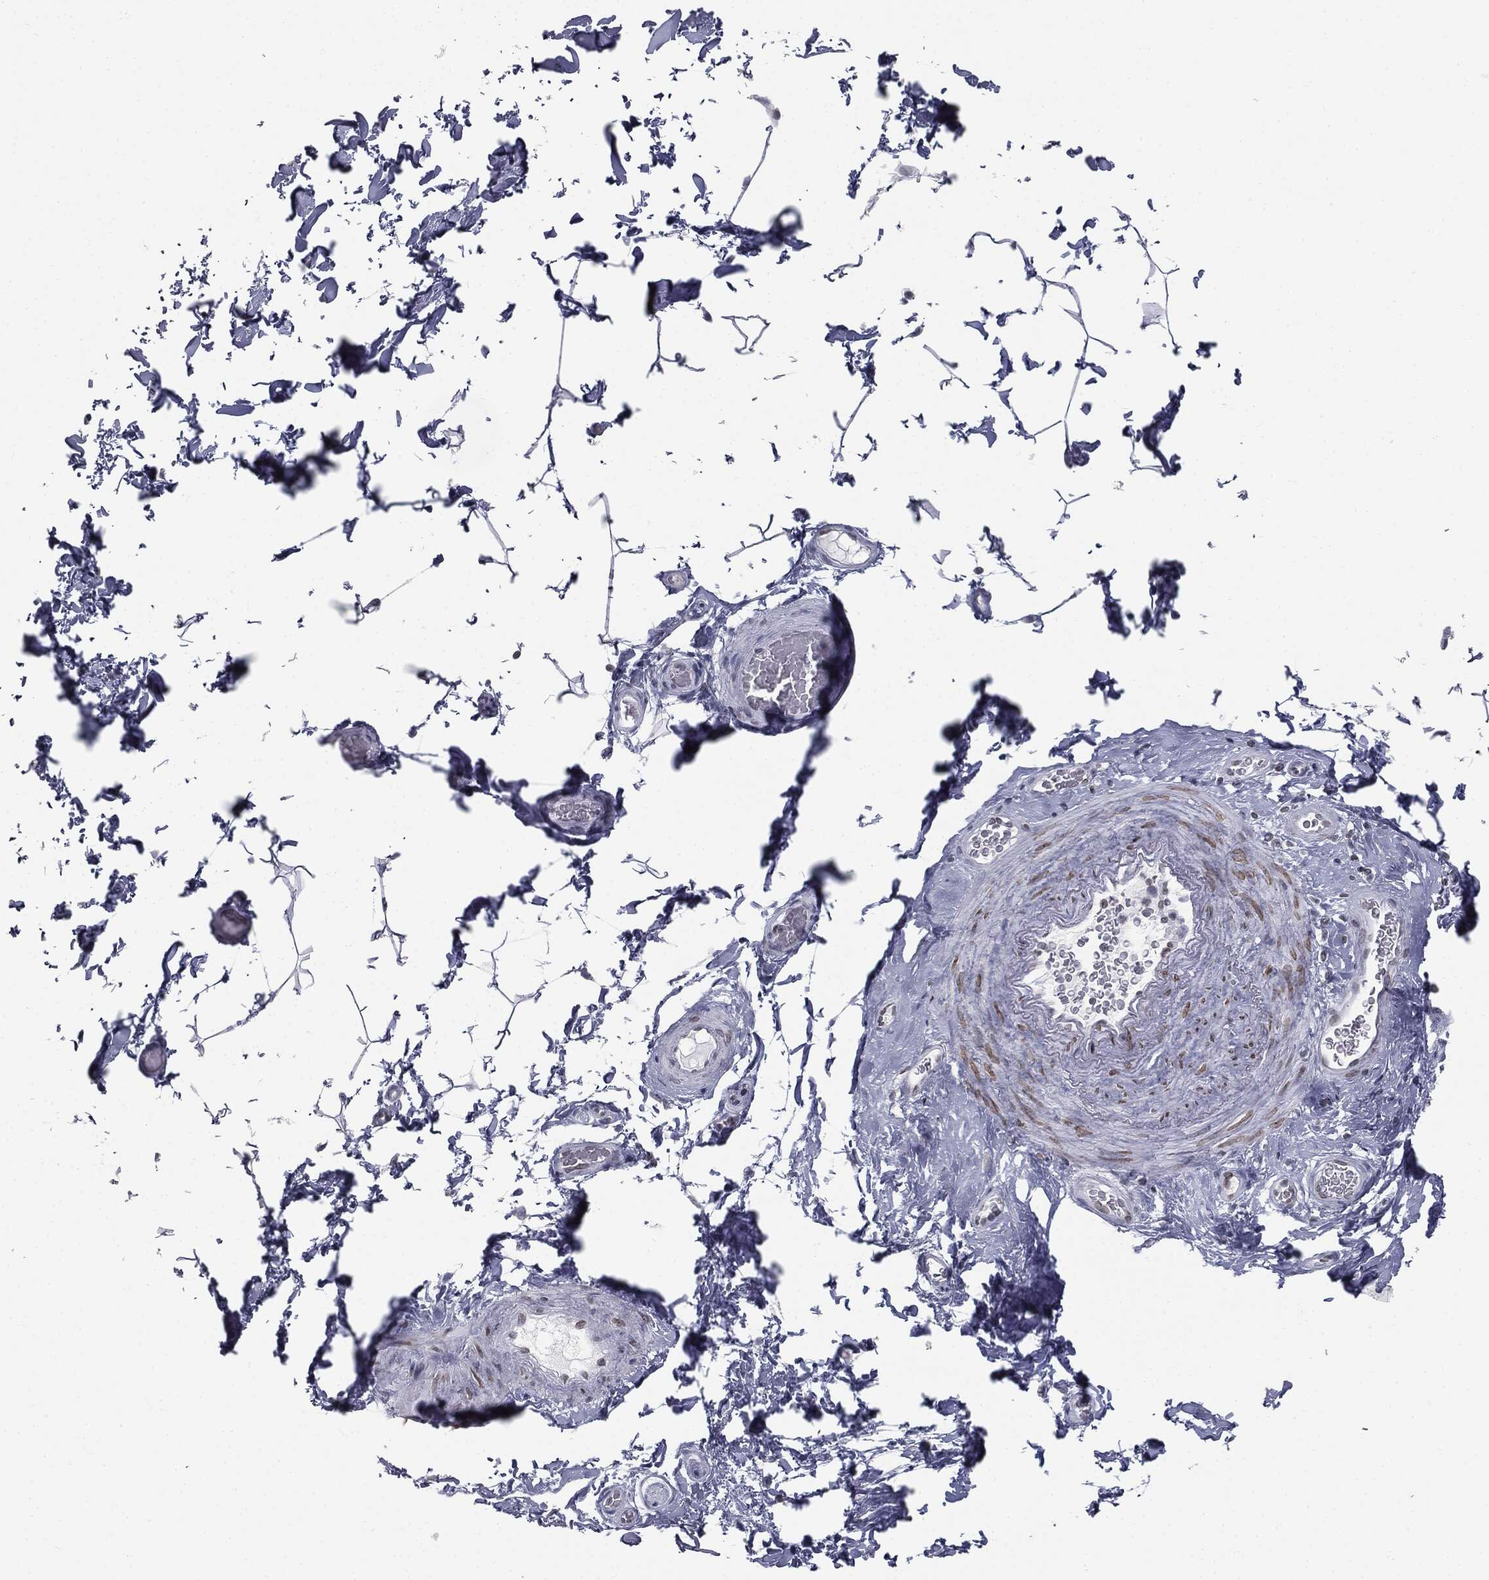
{"staining": {"intensity": "negative", "quantity": "none", "location": "none"}, "tissue": "adipose tissue", "cell_type": "Adipocytes", "image_type": "normal", "snomed": [{"axis": "morphology", "description": "Normal tissue, NOS"}, {"axis": "topography", "description": "Soft tissue"}, {"axis": "topography", "description": "Vascular tissue"}], "caption": "A high-resolution histopathology image shows immunohistochemistry staining of unremarkable adipose tissue, which exhibits no significant expression in adipocytes.", "gene": "ALDOB", "patient": {"sex": "male", "age": 41}}